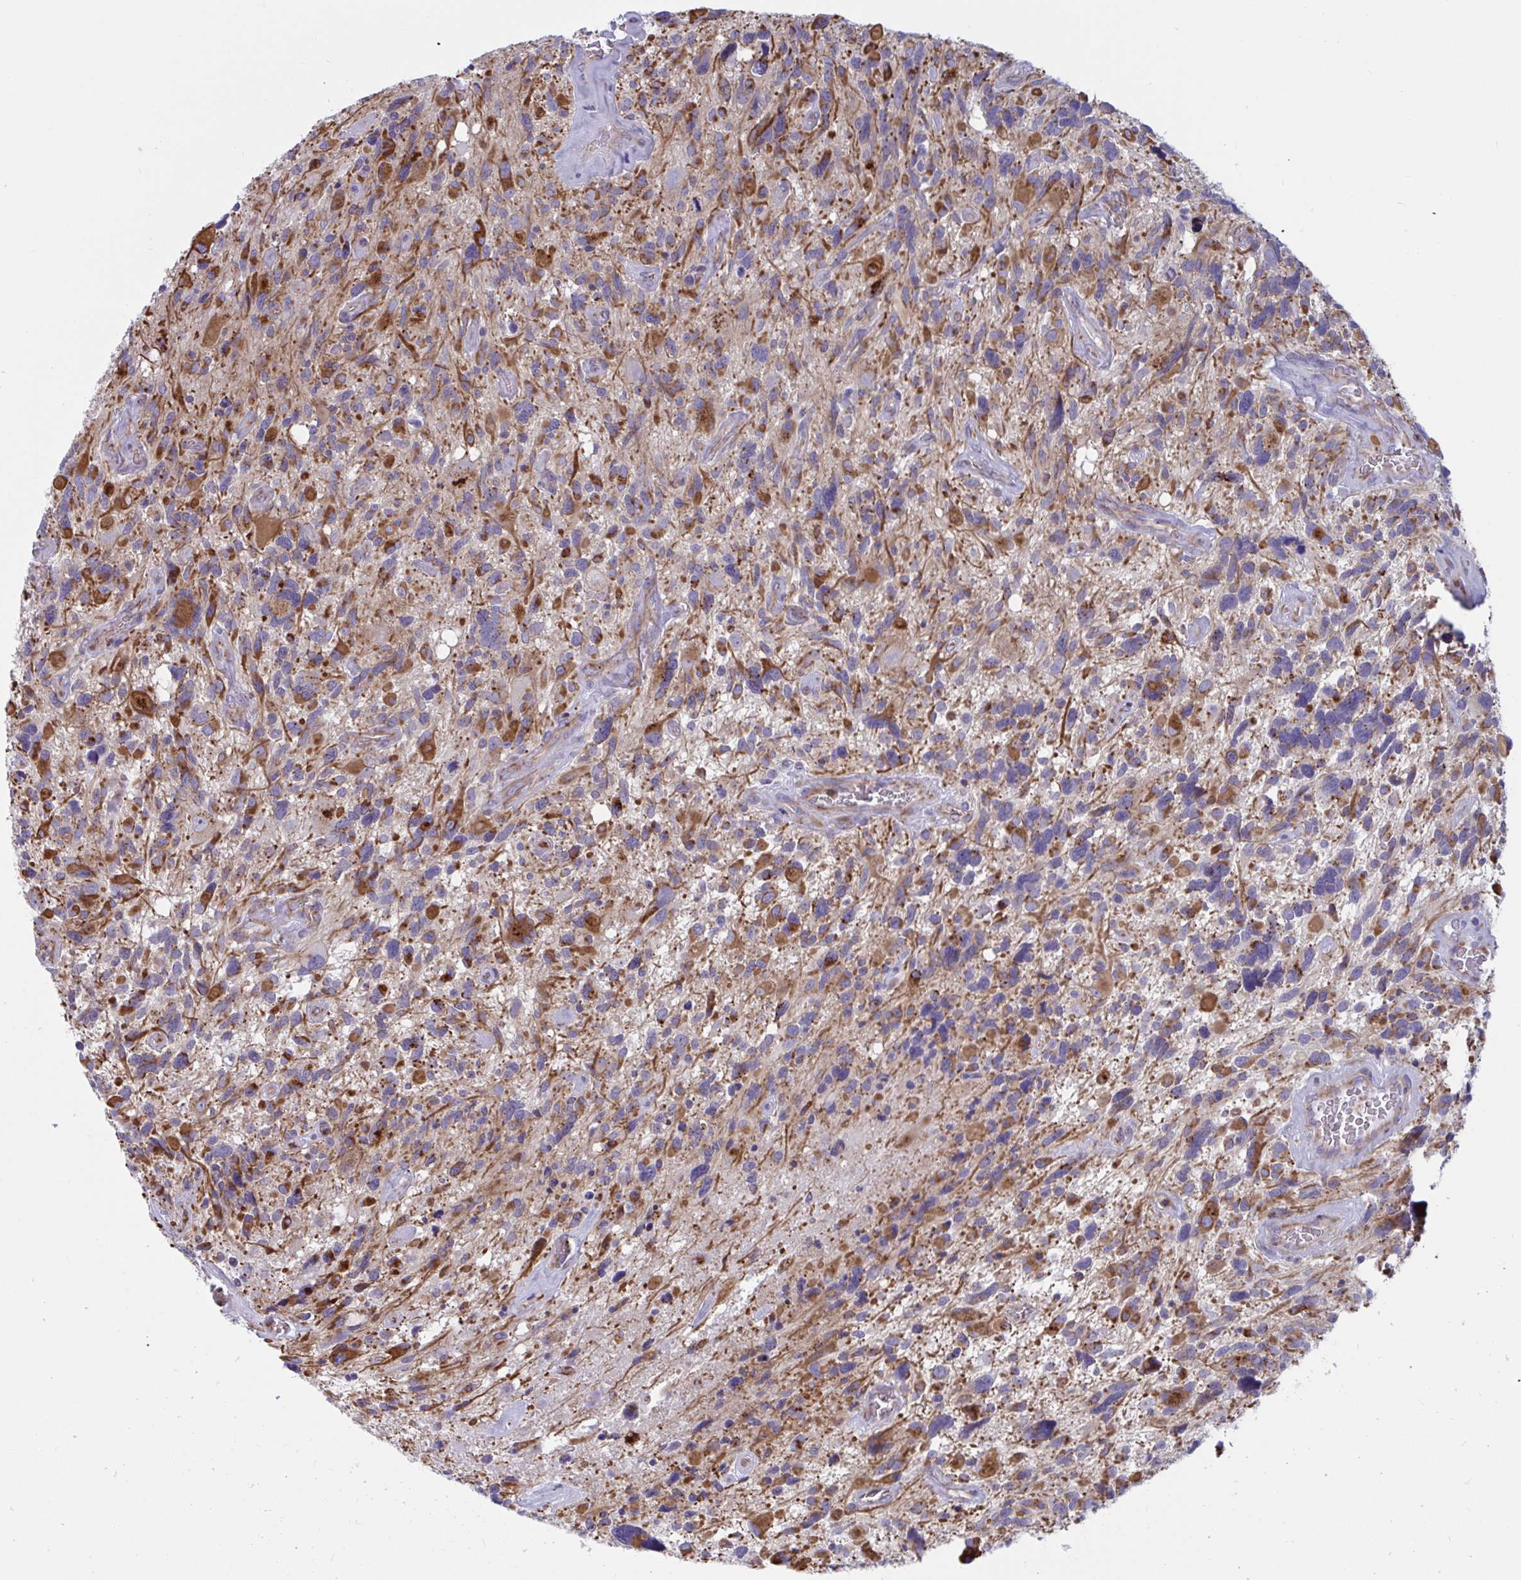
{"staining": {"intensity": "strong", "quantity": "25%-75%", "location": "cytoplasmic/membranous"}, "tissue": "glioma", "cell_type": "Tumor cells", "image_type": "cancer", "snomed": [{"axis": "morphology", "description": "Glioma, malignant, High grade"}, {"axis": "topography", "description": "Brain"}], "caption": "Tumor cells exhibit high levels of strong cytoplasmic/membranous expression in approximately 25%-75% of cells in human glioma.", "gene": "SLC9A6", "patient": {"sex": "male", "age": 49}}